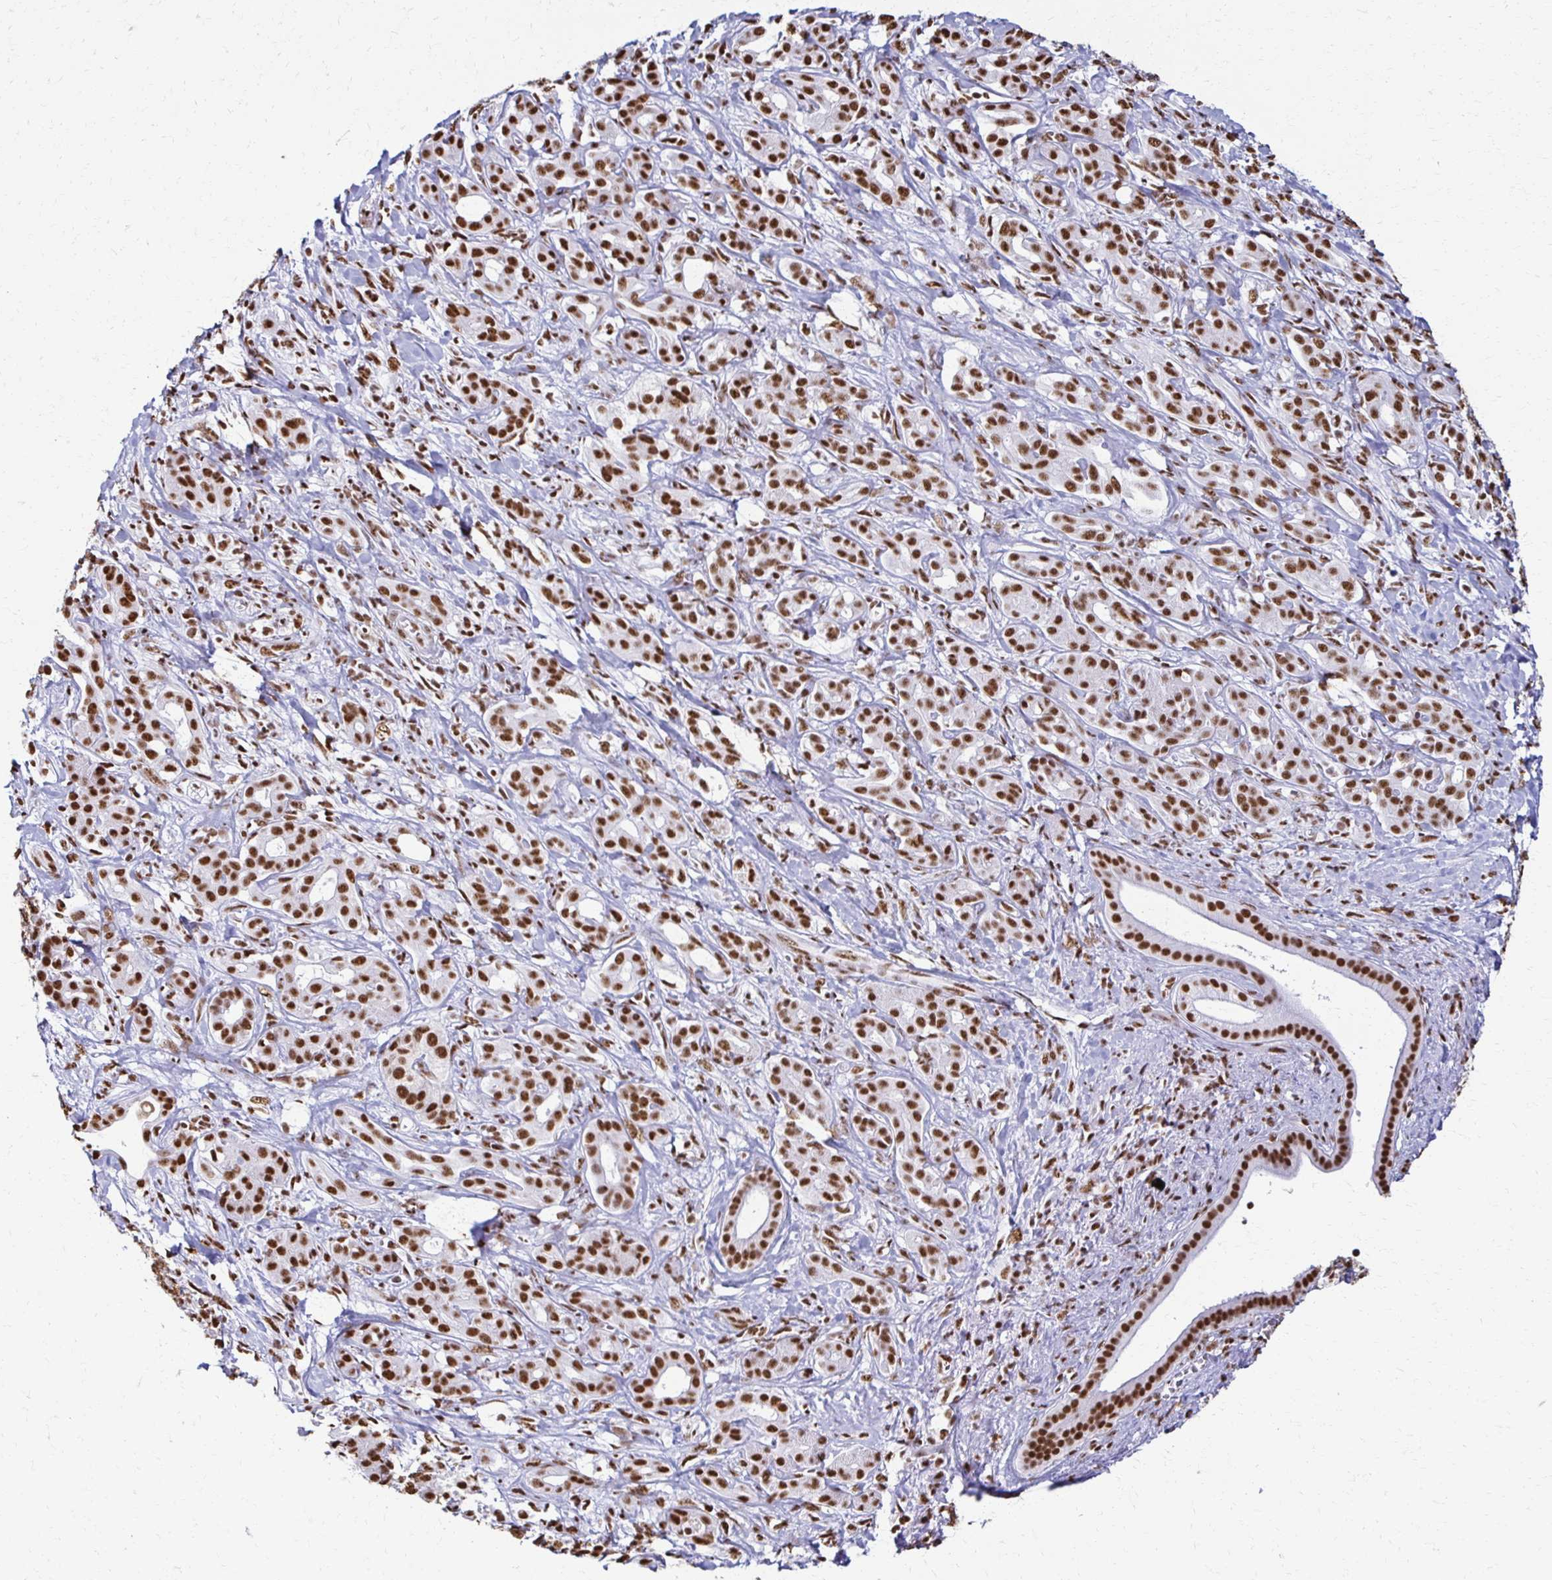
{"staining": {"intensity": "moderate", "quantity": ">75%", "location": "nuclear"}, "tissue": "pancreatic cancer", "cell_type": "Tumor cells", "image_type": "cancer", "snomed": [{"axis": "morphology", "description": "Adenocarcinoma, NOS"}, {"axis": "topography", "description": "Pancreas"}], "caption": "Tumor cells demonstrate medium levels of moderate nuclear staining in approximately >75% of cells in pancreatic adenocarcinoma.", "gene": "NONO", "patient": {"sex": "male", "age": 61}}